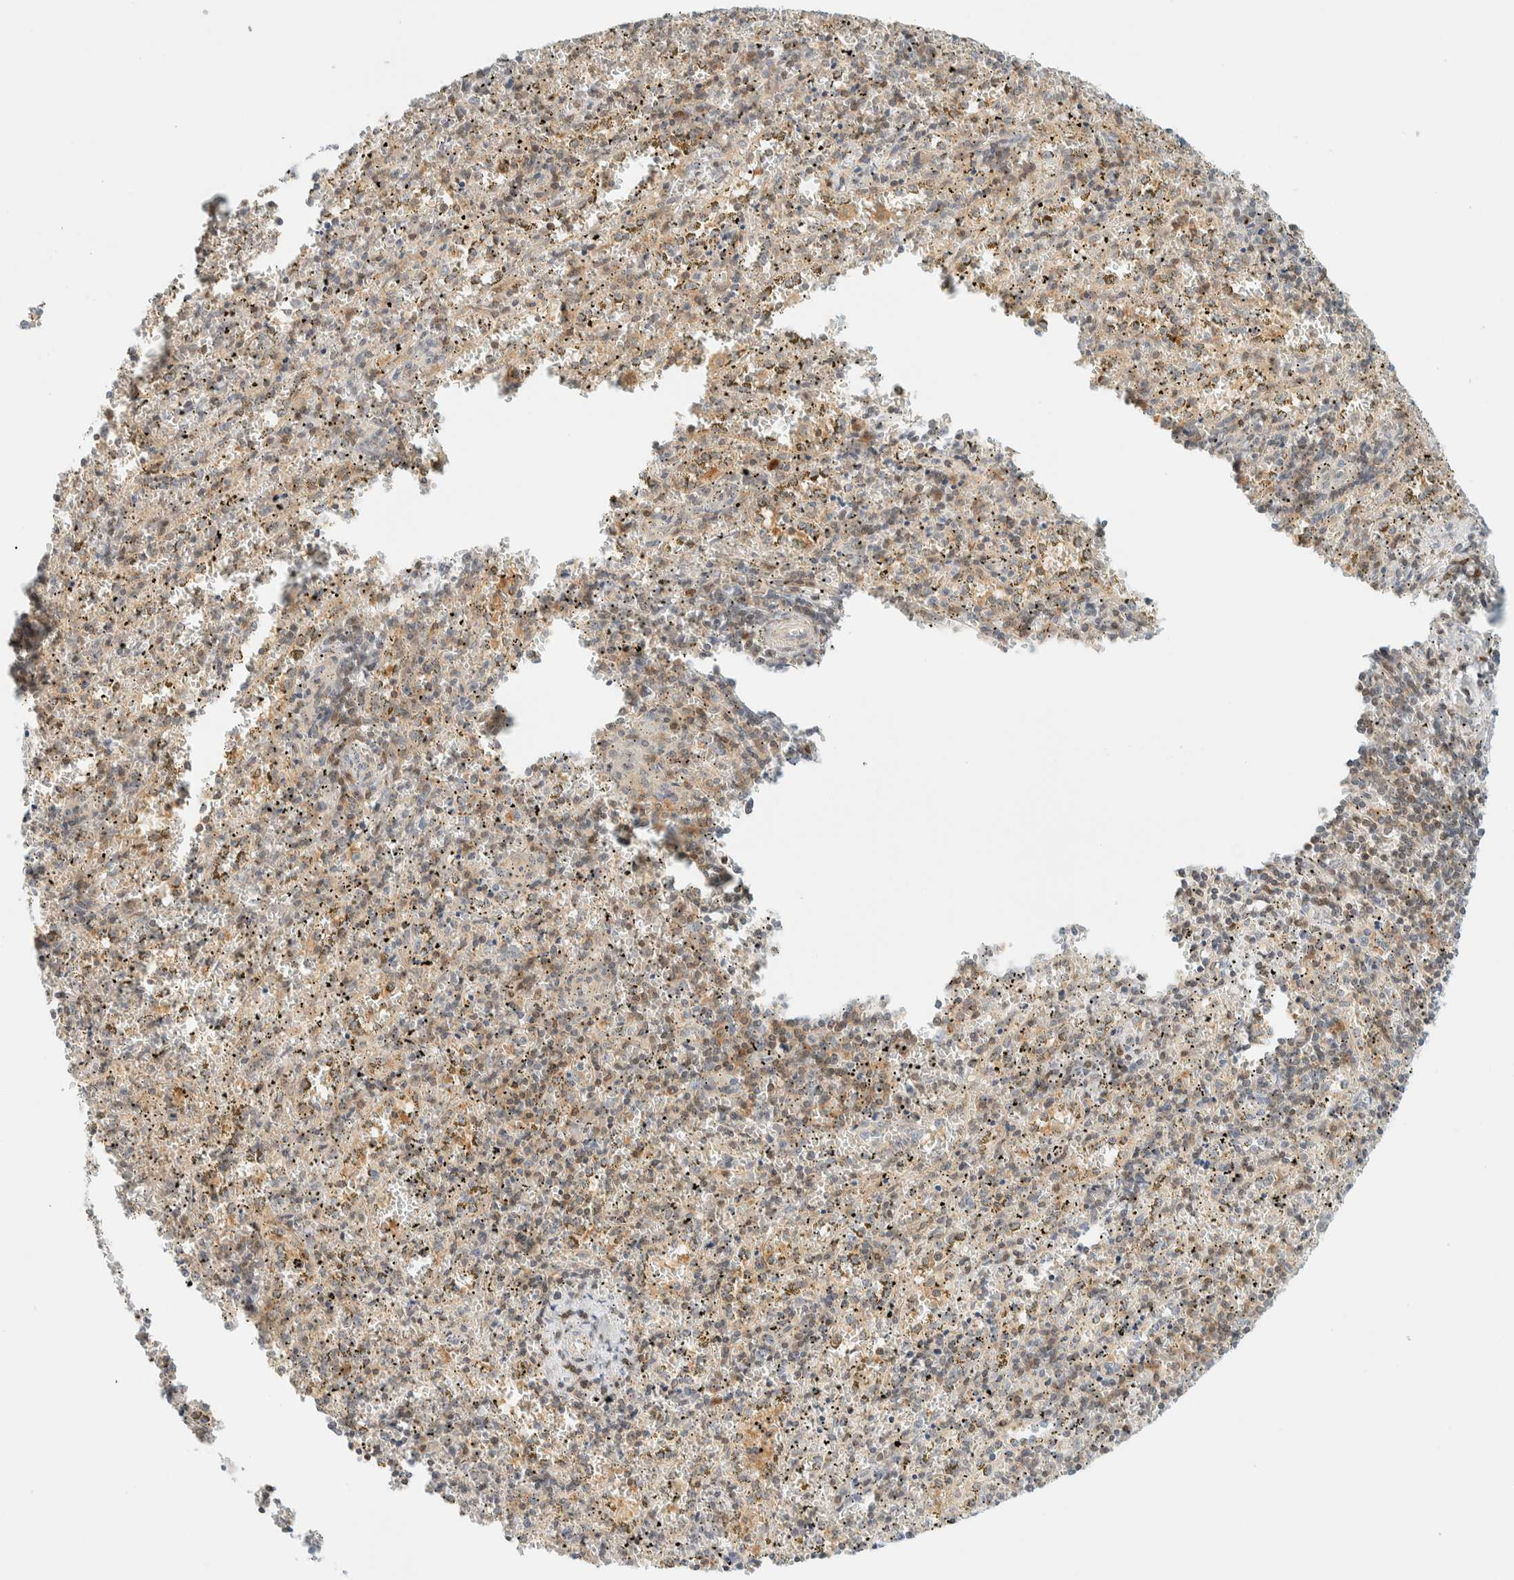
{"staining": {"intensity": "weak", "quantity": "25%-75%", "location": "cytoplasmic/membranous"}, "tissue": "spleen", "cell_type": "Cells in red pulp", "image_type": "normal", "snomed": [{"axis": "morphology", "description": "Normal tissue, NOS"}, {"axis": "topography", "description": "Spleen"}], "caption": "Spleen stained with IHC exhibits weak cytoplasmic/membranous positivity in approximately 25%-75% of cells in red pulp.", "gene": "PCYT2", "patient": {"sex": "male", "age": 11}}